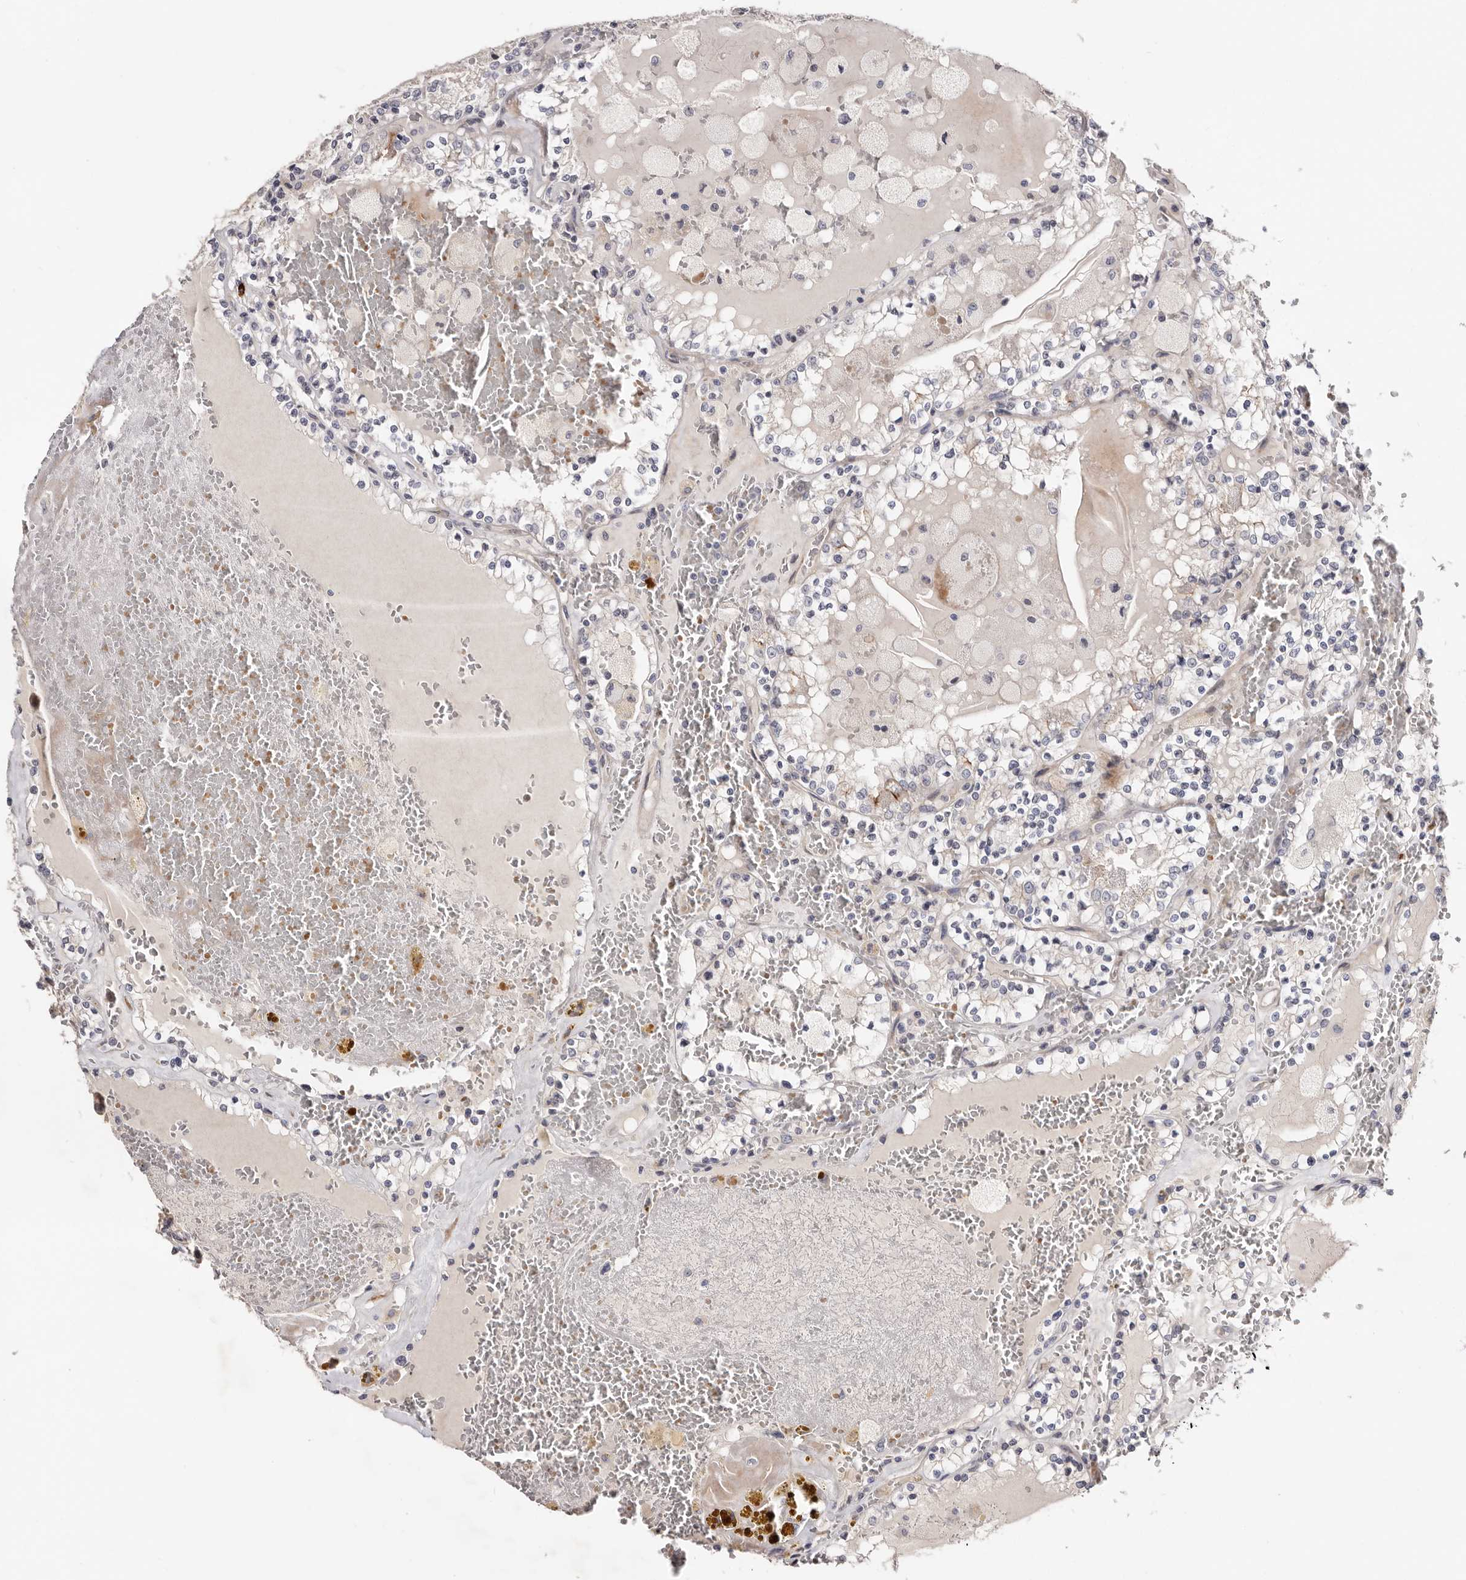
{"staining": {"intensity": "negative", "quantity": "none", "location": "none"}, "tissue": "renal cancer", "cell_type": "Tumor cells", "image_type": "cancer", "snomed": [{"axis": "morphology", "description": "Adenocarcinoma, NOS"}, {"axis": "topography", "description": "Kidney"}], "caption": "Immunohistochemical staining of human renal cancer (adenocarcinoma) reveals no significant expression in tumor cells.", "gene": "USH1C", "patient": {"sex": "female", "age": 56}}